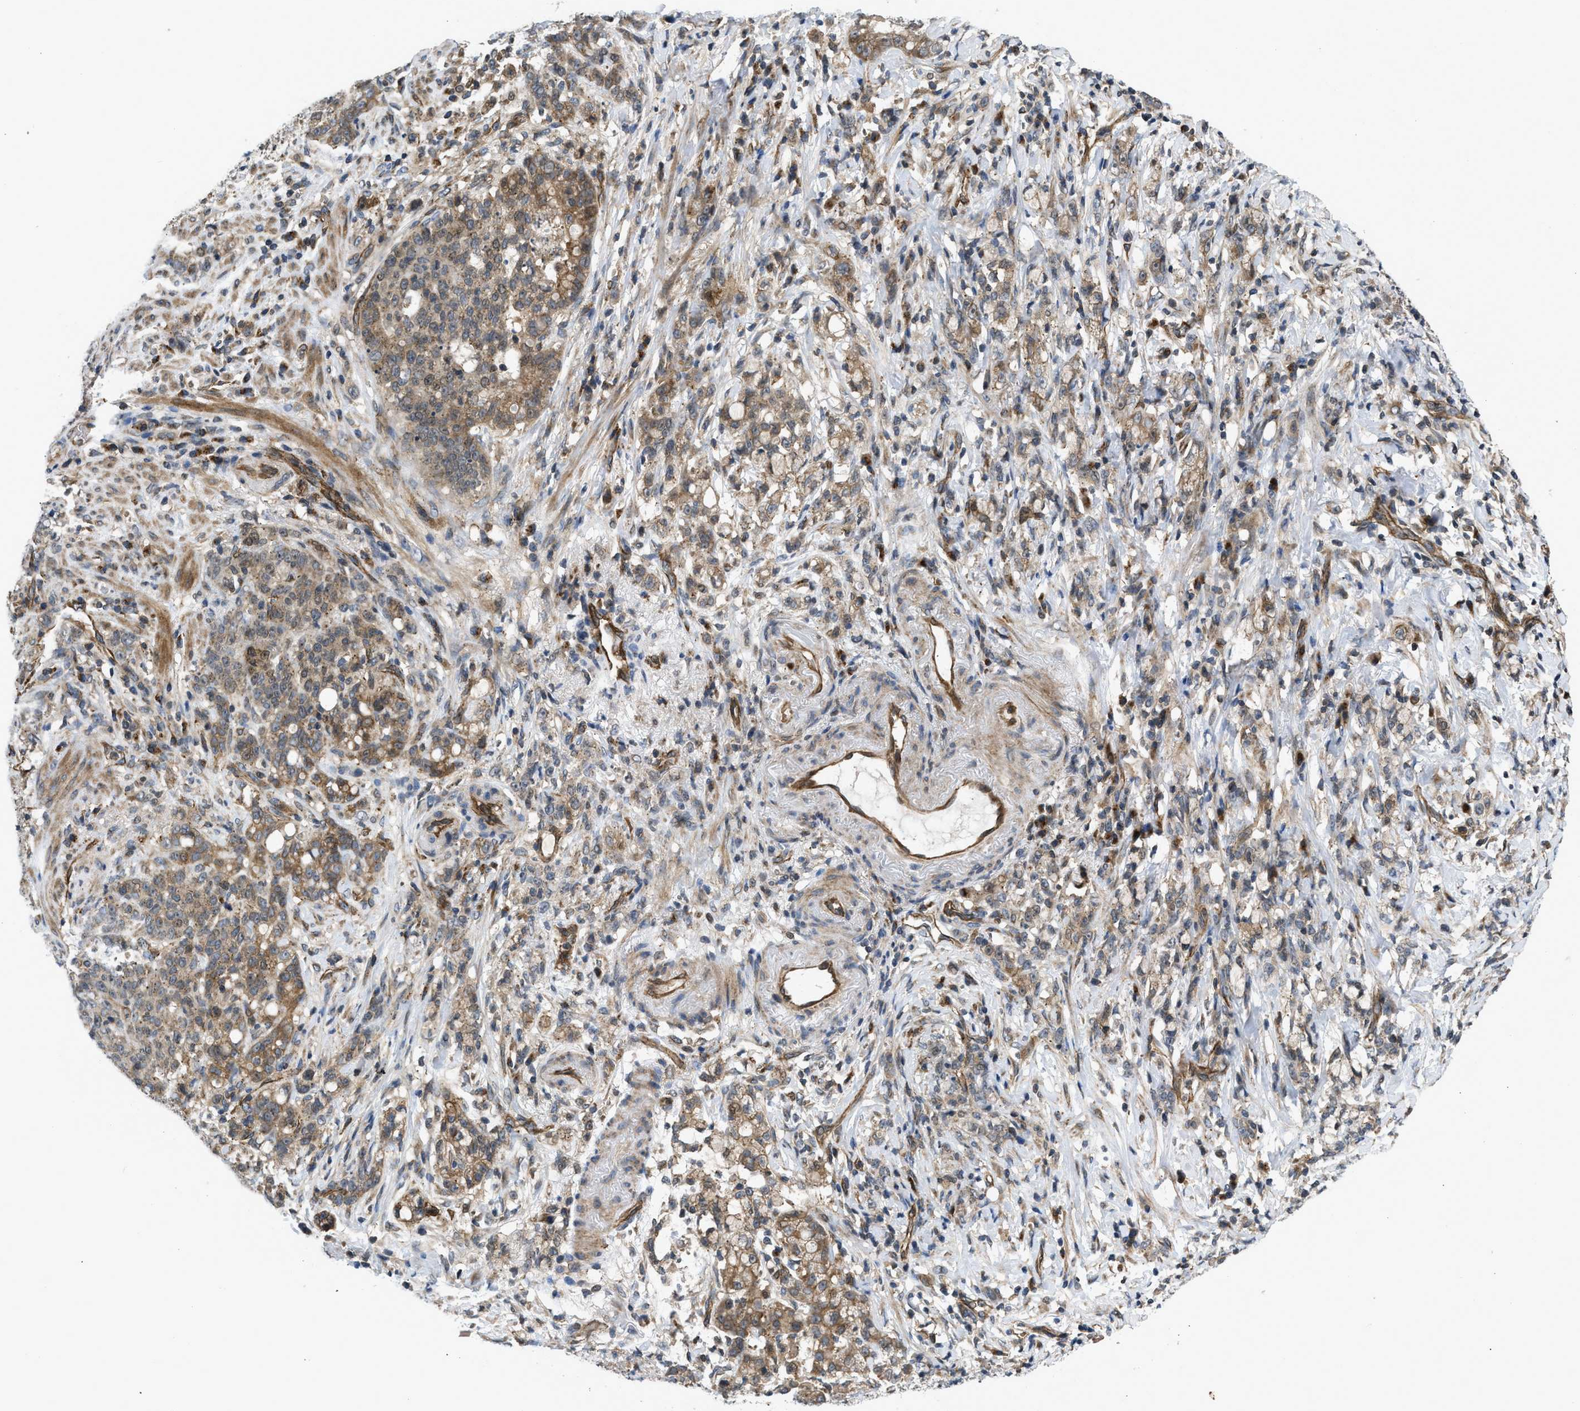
{"staining": {"intensity": "moderate", "quantity": ">75%", "location": "cytoplasmic/membranous"}, "tissue": "stomach cancer", "cell_type": "Tumor cells", "image_type": "cancer", "snomed": [{"axis": "morphology", "description": "Adenocarcinoma, NOS"}, {"axis": "topography", "description": "Stomach, lower"}], "caption": "DAB (3,3'-diaminobenzidine) immunohistochemical staining of adenocarcinoma (stomach) shows moderate cytoplasmic/membranous protein staining in about >75% of tumor cells.", "gene": "GPATCH2L", "patient": {"sex": "male", "age": 88}}